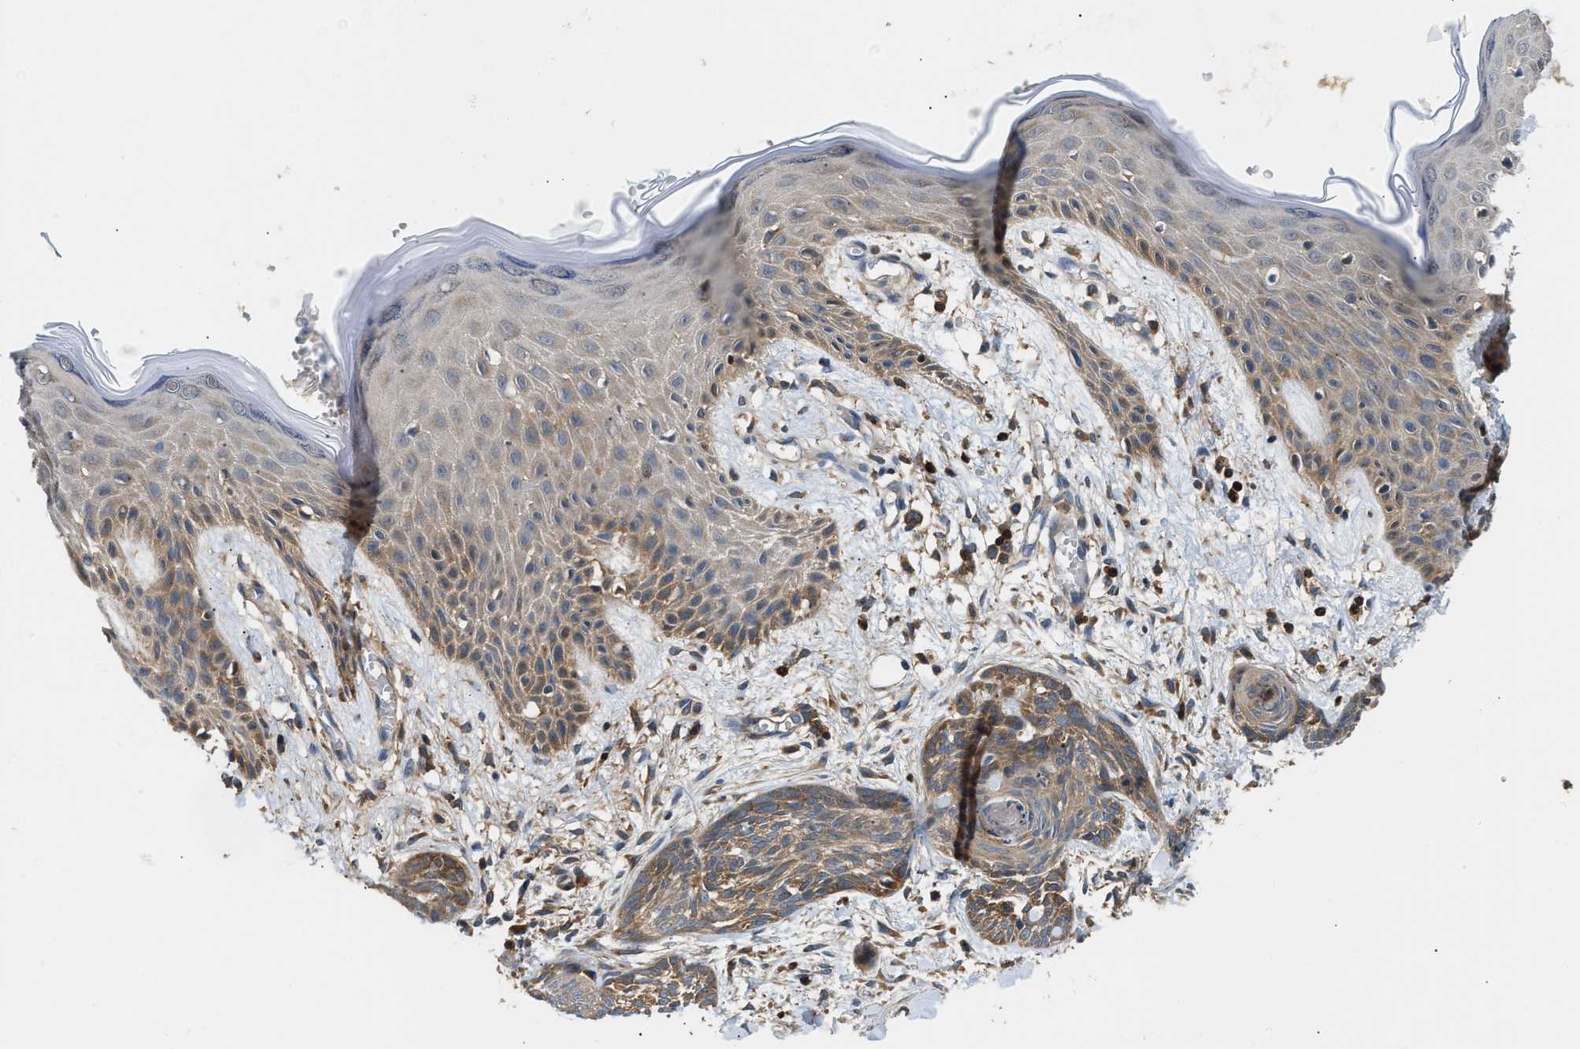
{"staining": {"intensity": "moderate", "quantity": ">75%", "location": "cytoplasmic/membranous"}, "tissue": "skin cancer", "cell_type": "Tumor cells", "image_type": "cancer", "snomed": [{"axis": "morphology", "description": "Basal cell carcinoma"}, {"axis": "topography", "description": "Skin"}], "caption": "IHC (DAB (3,3'-diaminobenzidine)) staining of human skin cancer (basal cell carcinoma) displays moderate cytoplasmic/membranous protein staining in about >75% of tumor cells. The staining was performed using DAB (3,3'-diaminobenzidine) to visualize the protein expression in brown, while the nuclei were stained in blue with hematoxylin (Magnification: 20x).", "gene": "CCM2", "patient": {"sex": "female", "age": 59}}